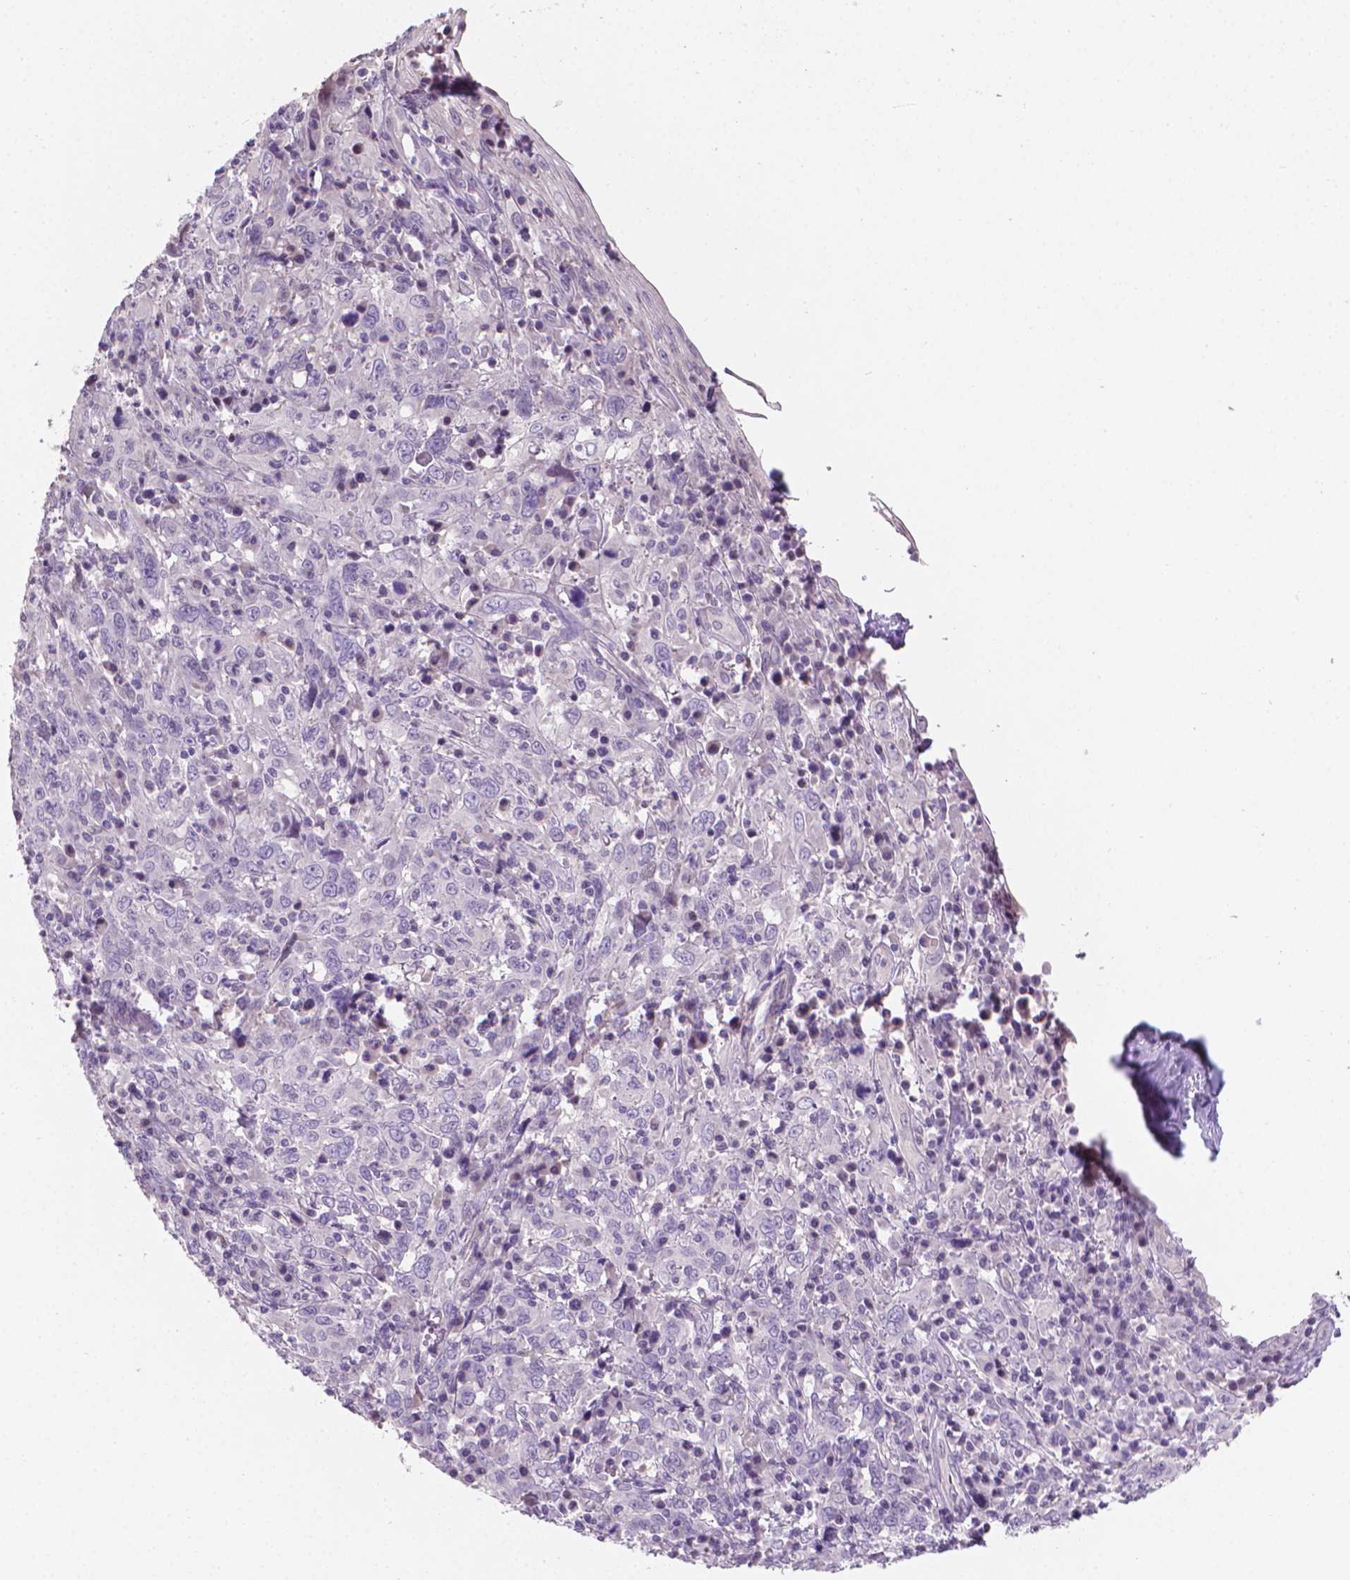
{"staining": {"intensity": "negative", "quantity": "none", "location": "none"}, "tissue": "cervical cancer", "cell_type": "Tumor cells", "image_type": "cancer", "snomed": [{"axis": "morphology", "description": "Squamous cell carcinoma, NOS"}, {"axis": "topography", "description": "Cervix"}], "caption": "Immunohistochemistry (IHC) micrograph of neoplastic tissue: human cervical cancer stained with DAB reveals no significant protein expression in tumor cells.", "gene": "CLXN", "patient": {"sex": "female", "age": 46}}